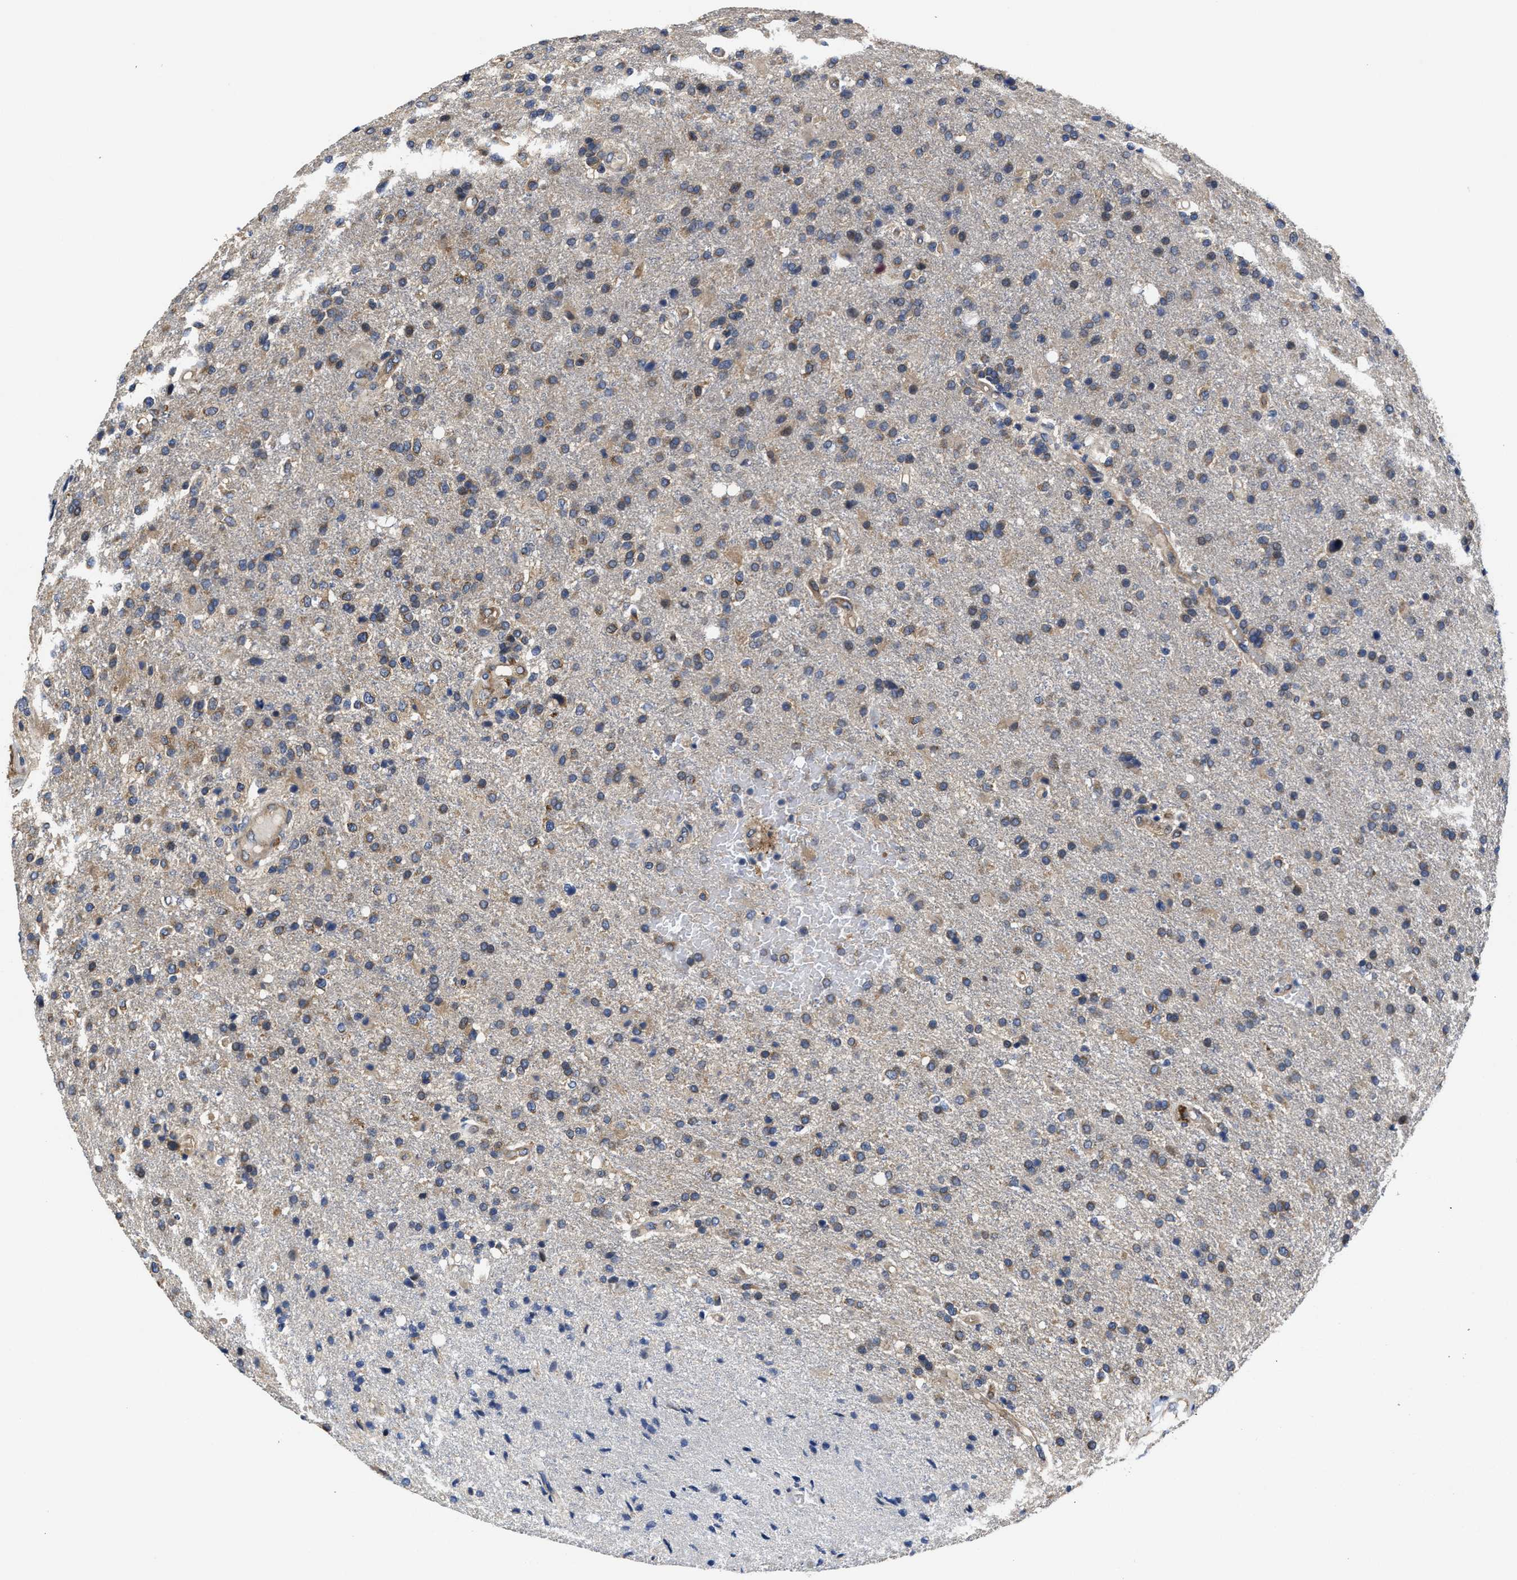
{"staining": {"intensity": "weak", "quantity": "25%-75%", "location": "cytoplasmic/membranous"}, "tissue": "glioma", "cell_type": "Tumor cells", "image_type": "cancer", "snomed": [{"axis": "morphology", "description": "Glioma, malignant, High grade"}, {"axis": "topography", "description": "Brain"}], "caption": "IHC of human high-grade glioma (malignant) demonstrates low levels of weak cytoplasmic/membranous positivity in about 25%-75% of tumor cells.", "gene": "TRAF6", "patient": {"sex": "male", "age": 72}}